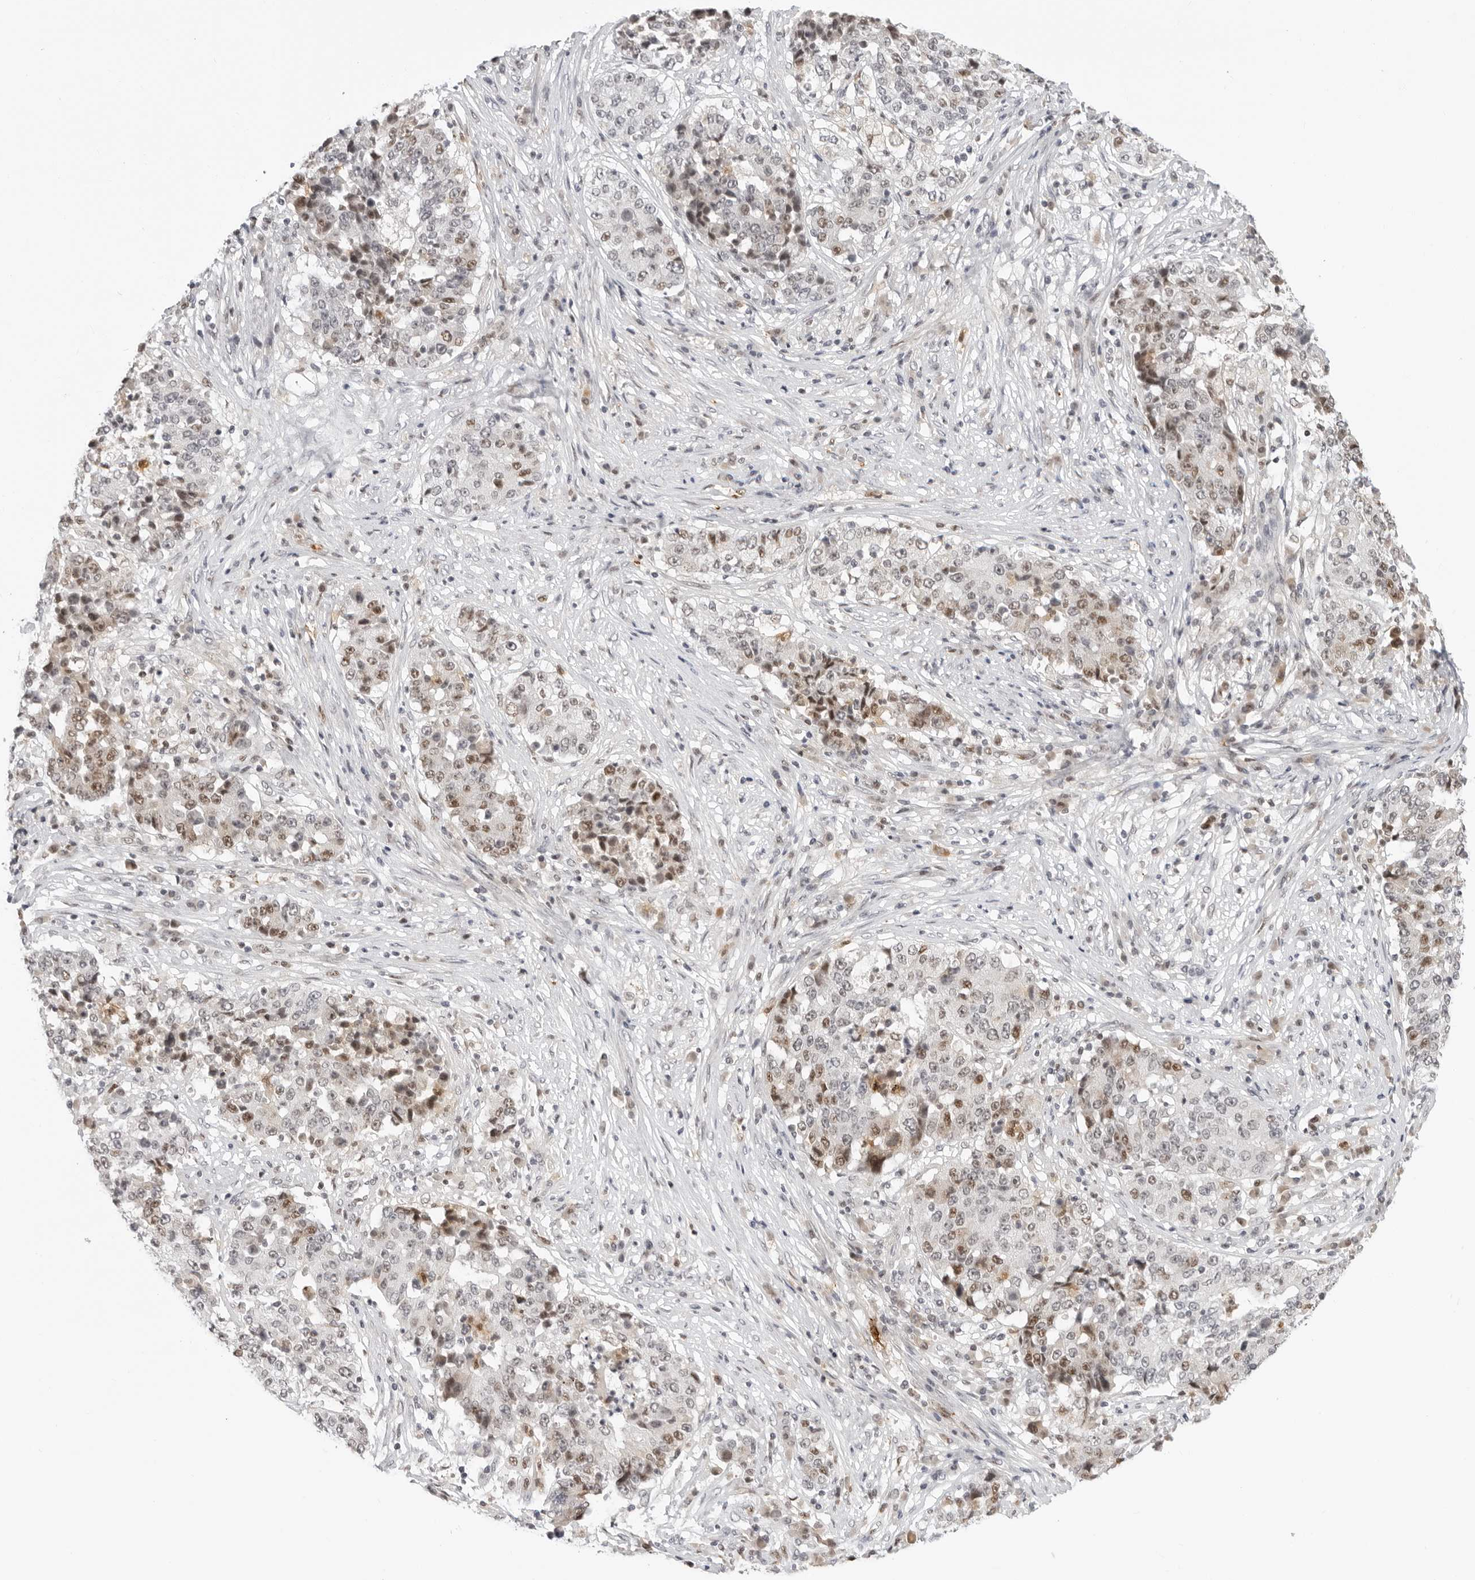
{"staining": {"intensity": "moderate", "quantity": "25%-75%", "location": "nuclear"}, "tissue": "stomach cancer", "cell_type": "Tumor cells", "image_type": "cancer", "snomed": [{"axis": "morphology", "description": "Adenocarcinoma, NOS"}, {"axis": "topography", "description": "Stomach"}], "caption": "IHC of stomach cancer shows medium levels of moderate nuclear positivity in approximately 25%-75% of tumor cells.", "gene": "MSH6", "patient": {"sex": "male", "age": 59}}